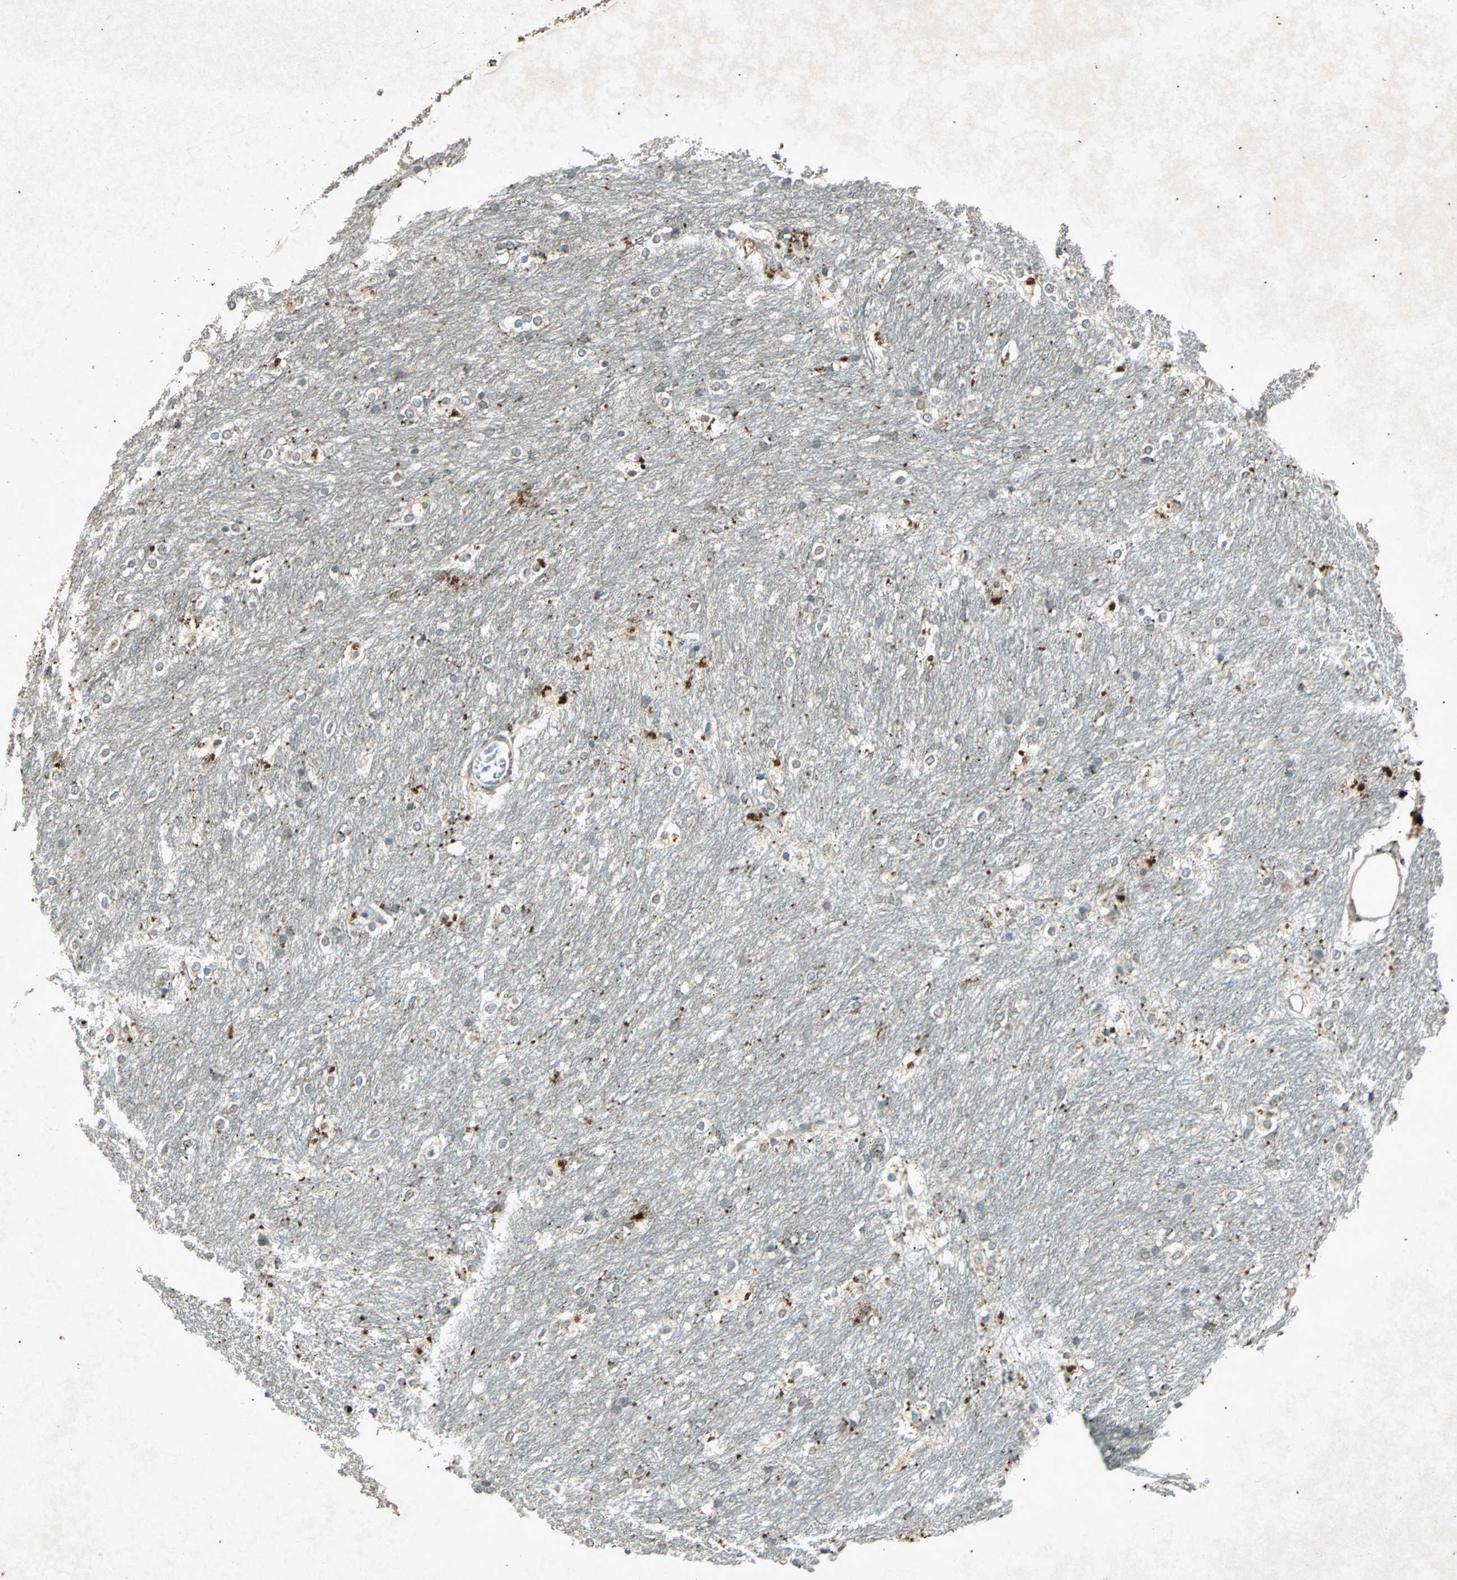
{"staining": {"intensity": "negative", "quantity": "none", "location": "none"}, "tissue": "caudate", "cell_type": "Glial cells", "image_type": "normal", "snomed": [{"axis": "morphology", "description": "Normal tissue, NOS"}, {"axis": "topography", "description": "Lateral ventricle wall"}], "caption": "IHC histopathology image of unremarkable caudate stained for a protein (brown), which exhibits no expression in glial cells. (DAB (3,3'-diaminobenzidine) immunohistochemistry, high magnification).", "gene": "PSEN1", "patient": {"sex": "female", "age": 19}}